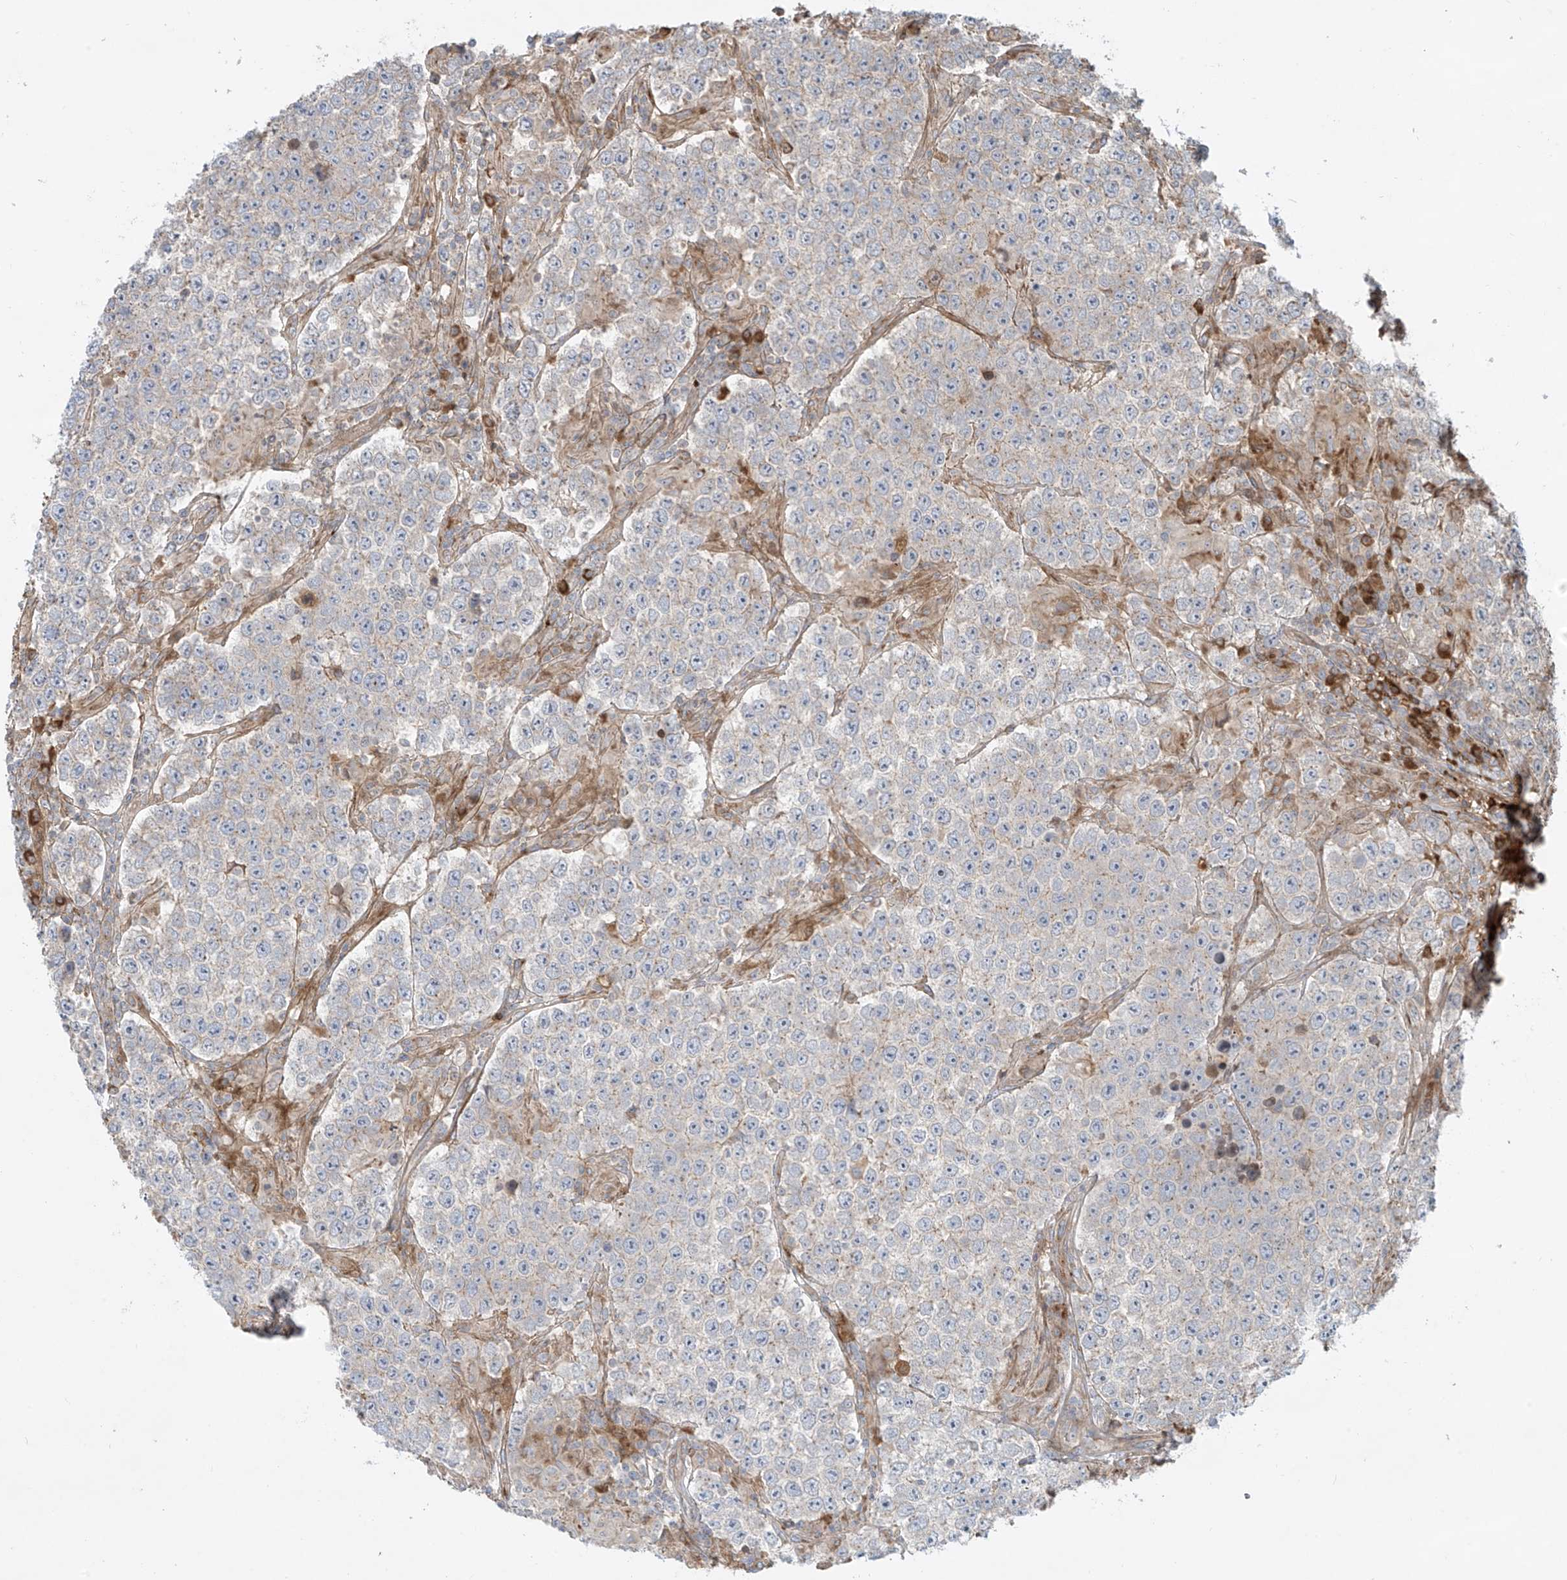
{"staining": {"intensity": "negative", "quantity": "none", "location": "none"}, "tissue": "testis cancer", "cell_type": "Tumor cells", "image_type": "cancer", "snomed": [{"axis": "morphology", "description": "Normal tissue, NOS"}, {"axis": "morphology", "description": "Urothelial carcinoma, High grade"}, {"axis": "morphology", "description": "Seminoma, NOS"}, {"axis": "morphology", "description": "Carcinoma, Embryonal, NOS"}, {"axis": "topography", "description": "Urinary bladder"}, {"axis": "topography", "description": "Testis"}], "caption": "Micrograph shows no significant protein positivity in tumor cells of embryonal carcinoma (testis). Nuclei are stained in blue.", "gene": "DDIT4", "patient": {"sex": "male", "age": 41}}